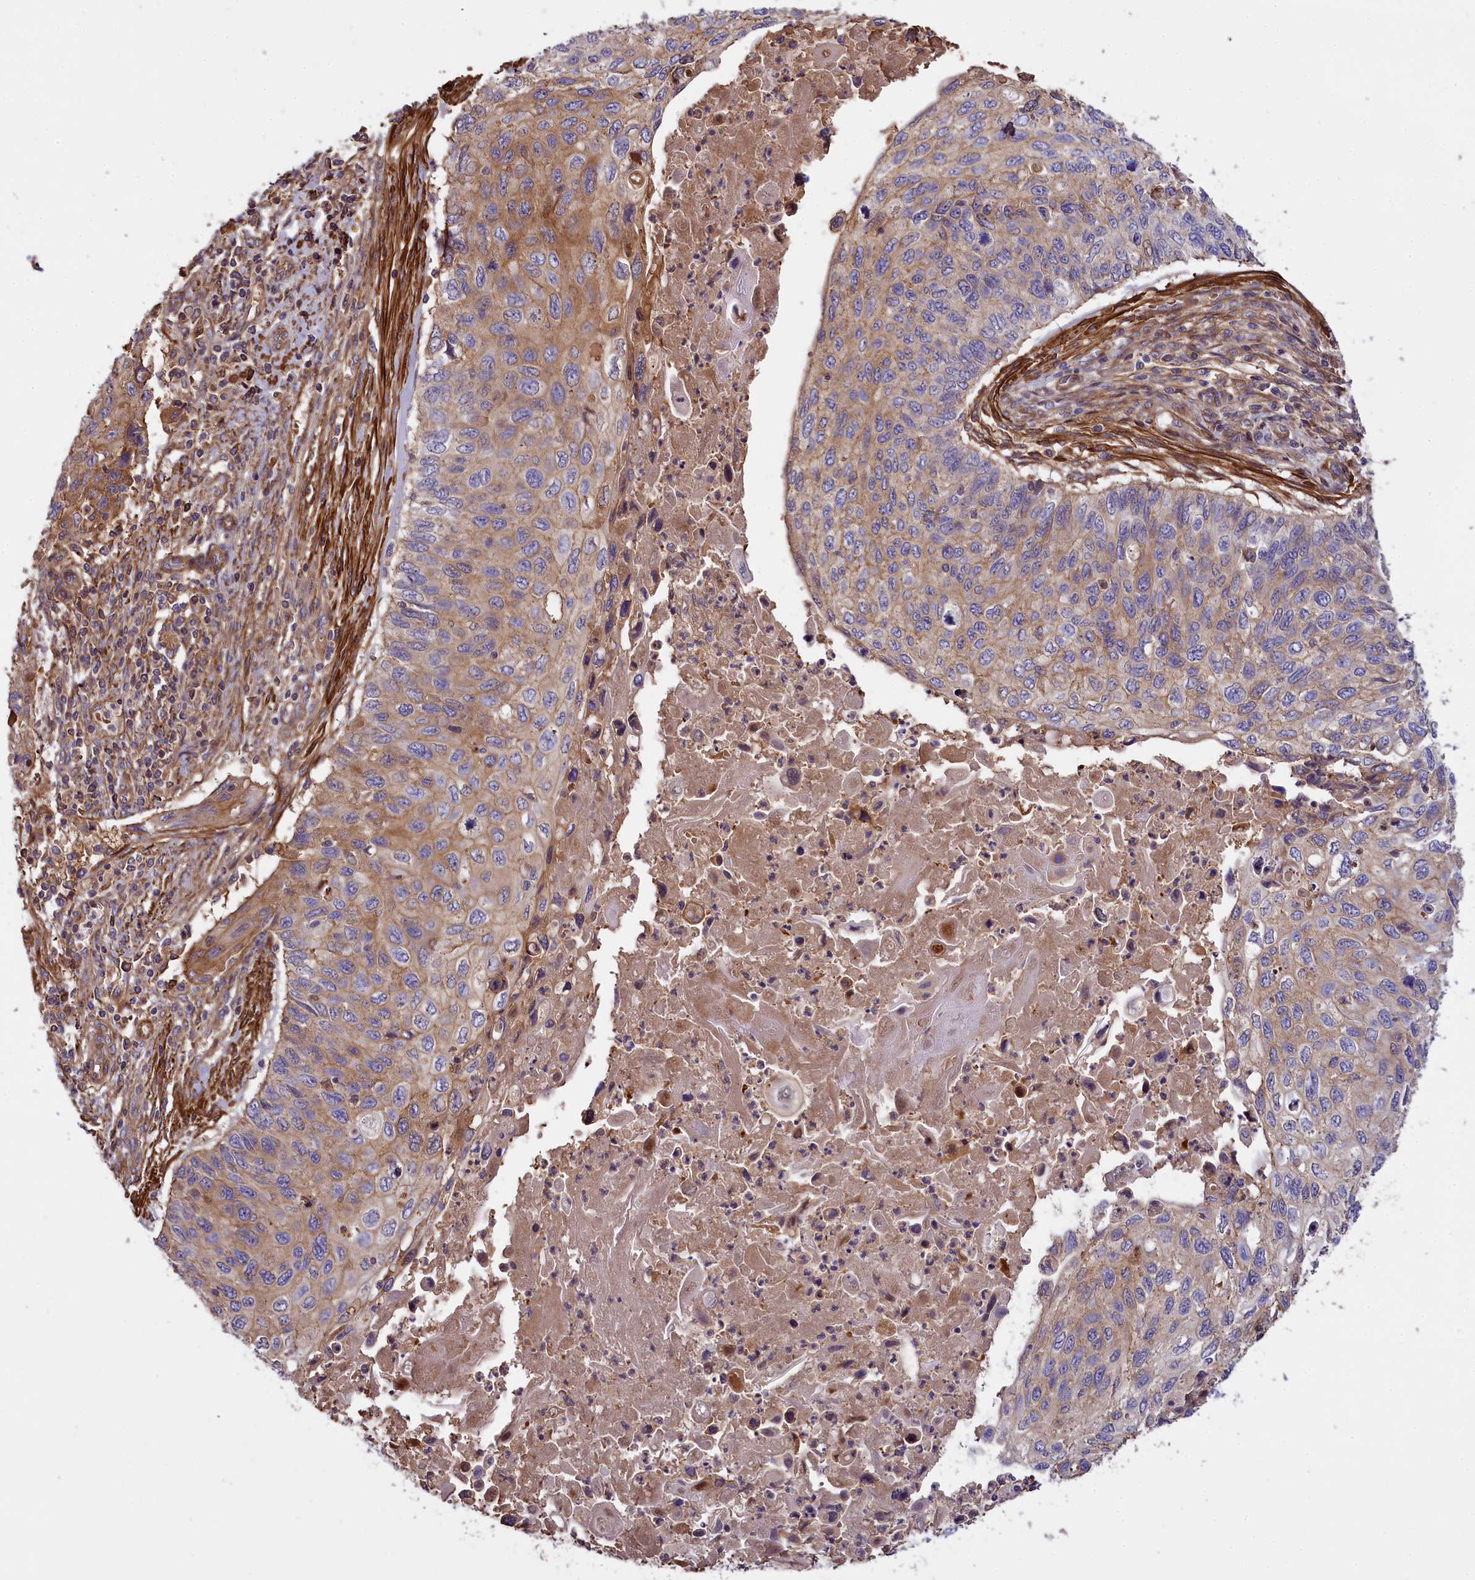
{"staining": {"intensity": "weak", "quantity": ">75%", "location": "cytoplasmic/membranous"}, "tissue": "cervical cancer", "cell_type": "Tumor cells", "image_type": "cancer", "snomed": [{"axis": "morphology", "description": "Squamous cell carcinoma, NOS"}, {"axis": "topography", "description": "Cervix"}], "caption": "Immunohistochemical staining of human cervical cancer (squamous cell carcinoma) shows low levels of weak cytoplasmic/membranous positivity in approximately >75% of tumor cells. (DAB IHC with brightfield microscopy, high magnification).", "gene": "FUZ", "patient": {"sex": "female", "age": 70}}